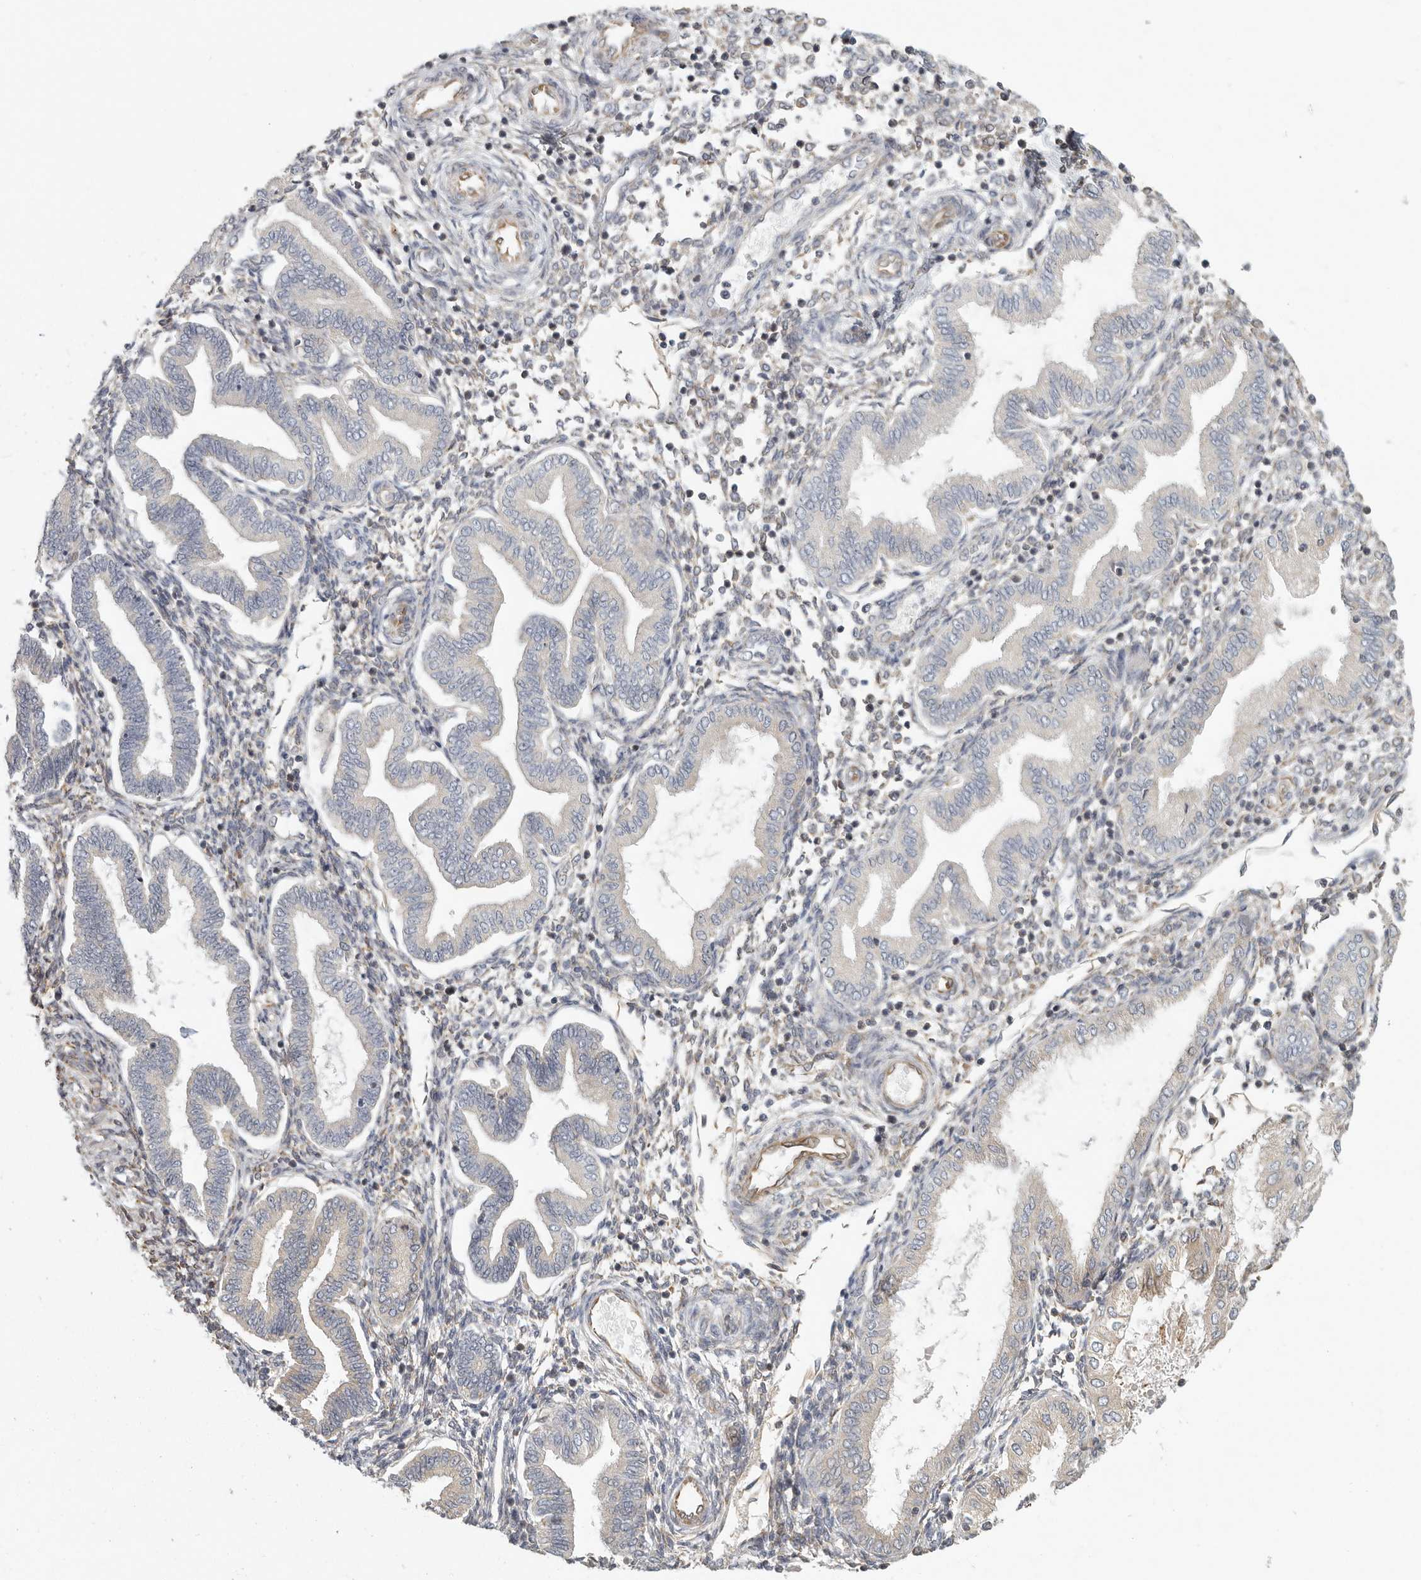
{"staining": {"intensity": "negative", "quantity": "none", "location": "none"}, "tissue": "endometrium", "cell_type": "Cells in endometrial stroma", "image_type": "normal", "snomed": [{"axis": "morphology", "description": "Normal tissue, NOS"}, {"axis": "topography", "description": "Endometrium"}], "caption": "Immunohistochemical staining of normal human endometrium shows no significant expression in cells in endometrial stroma. (DAB (3,3'-diaminobenzidine) immunohistochemistry with hematoxylin counter stain).", "gene": "BCAP29", "patient": {"sex": "female", "age": 53}}